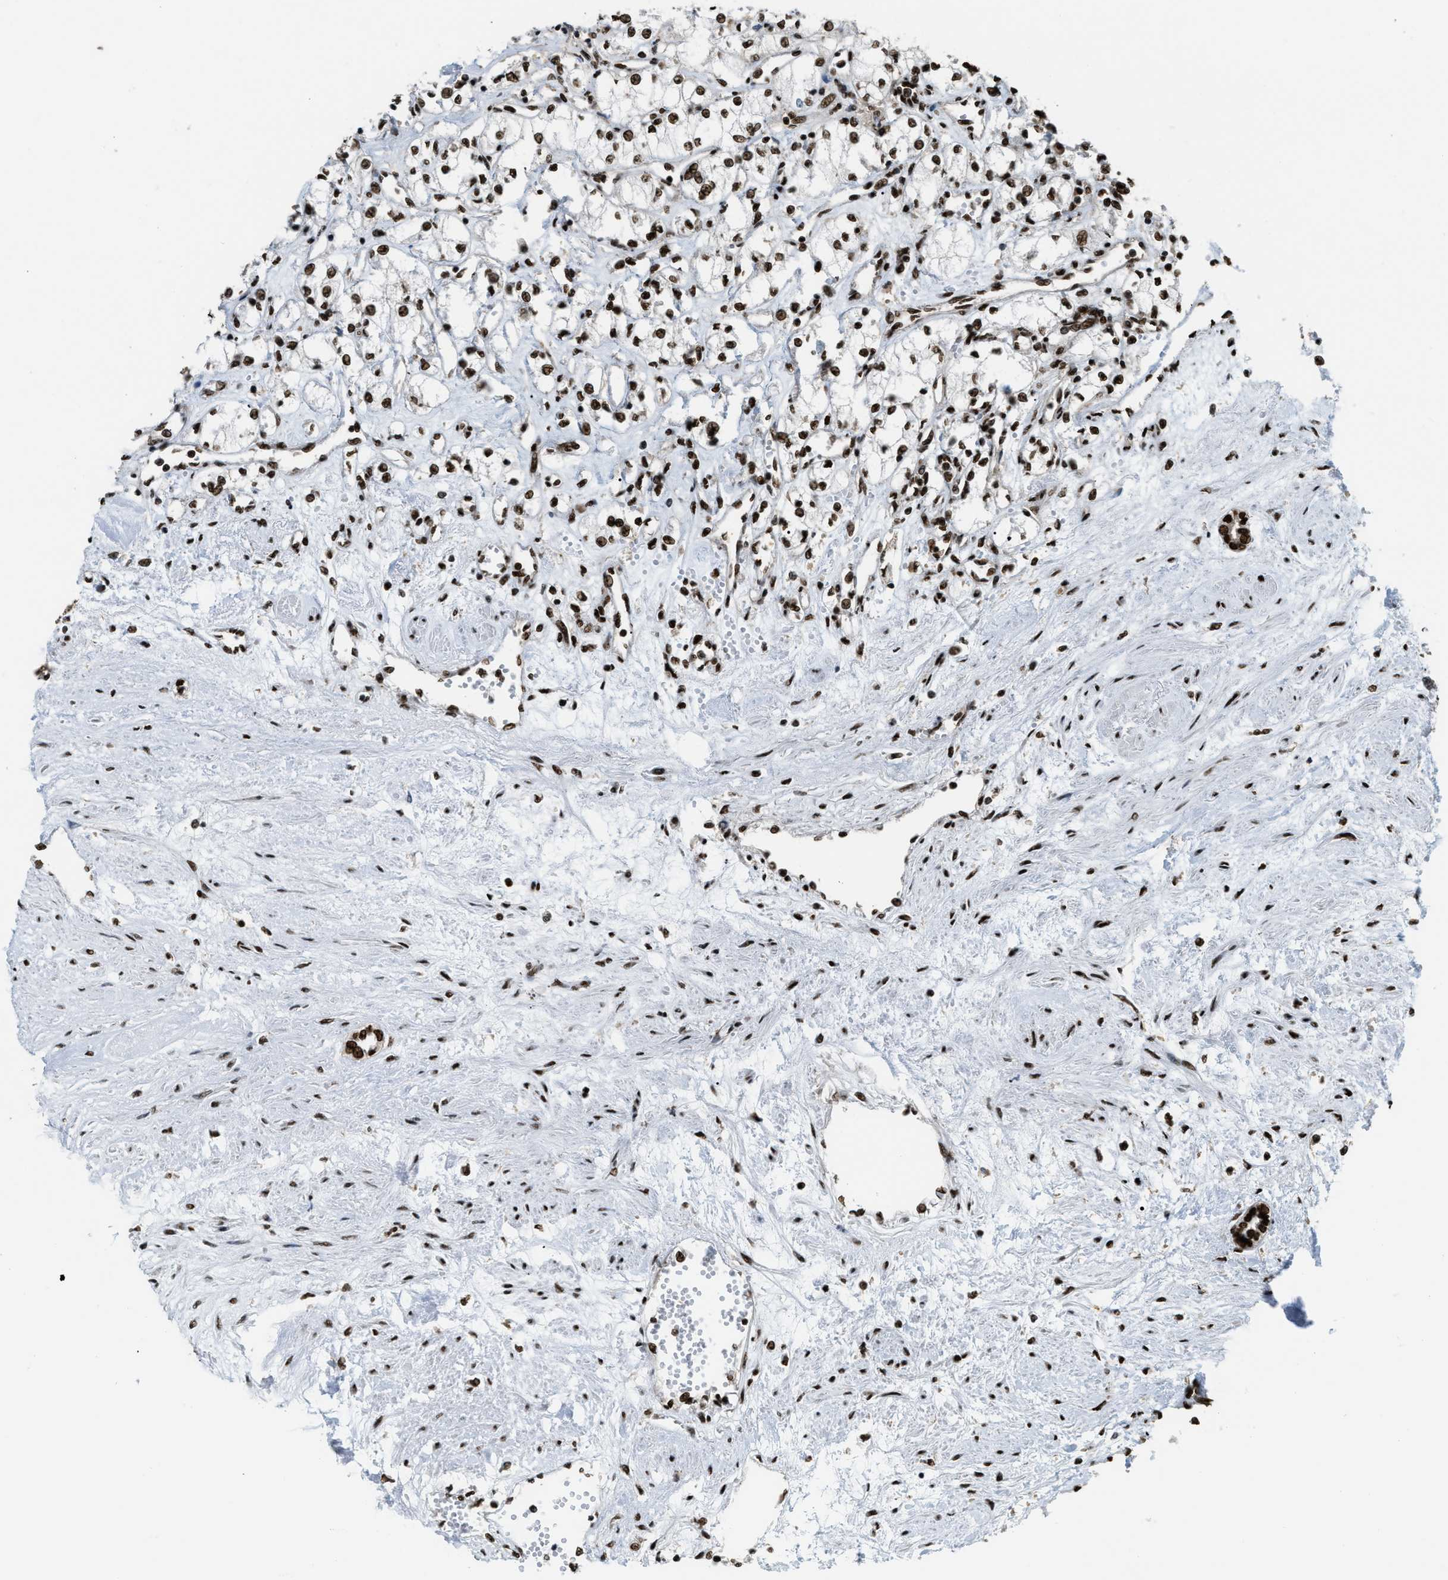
{"staining": {"intensity": "moderate", "quantity": ">75%", "location": "nuclear"}, "tissue": "renal cancer", "cell_type": "Tumor cells", "image_type": "cancer", "snomed": [{"axis": "morphology", "description": "Adenocarcinoma, NOS"}, {"axis": "topography", "description": "Kidney"}], "caption": "Immunohistochemical staining of renal adenocarcinoma demonstrates medium levels of moderate nuclear expression in about >75% of tumor cells. The protein of interest is shown in brown color, while the nuclei are stained blue.", "gene": "NUMA1", "patient": {"sex": "male", "age": 59}}